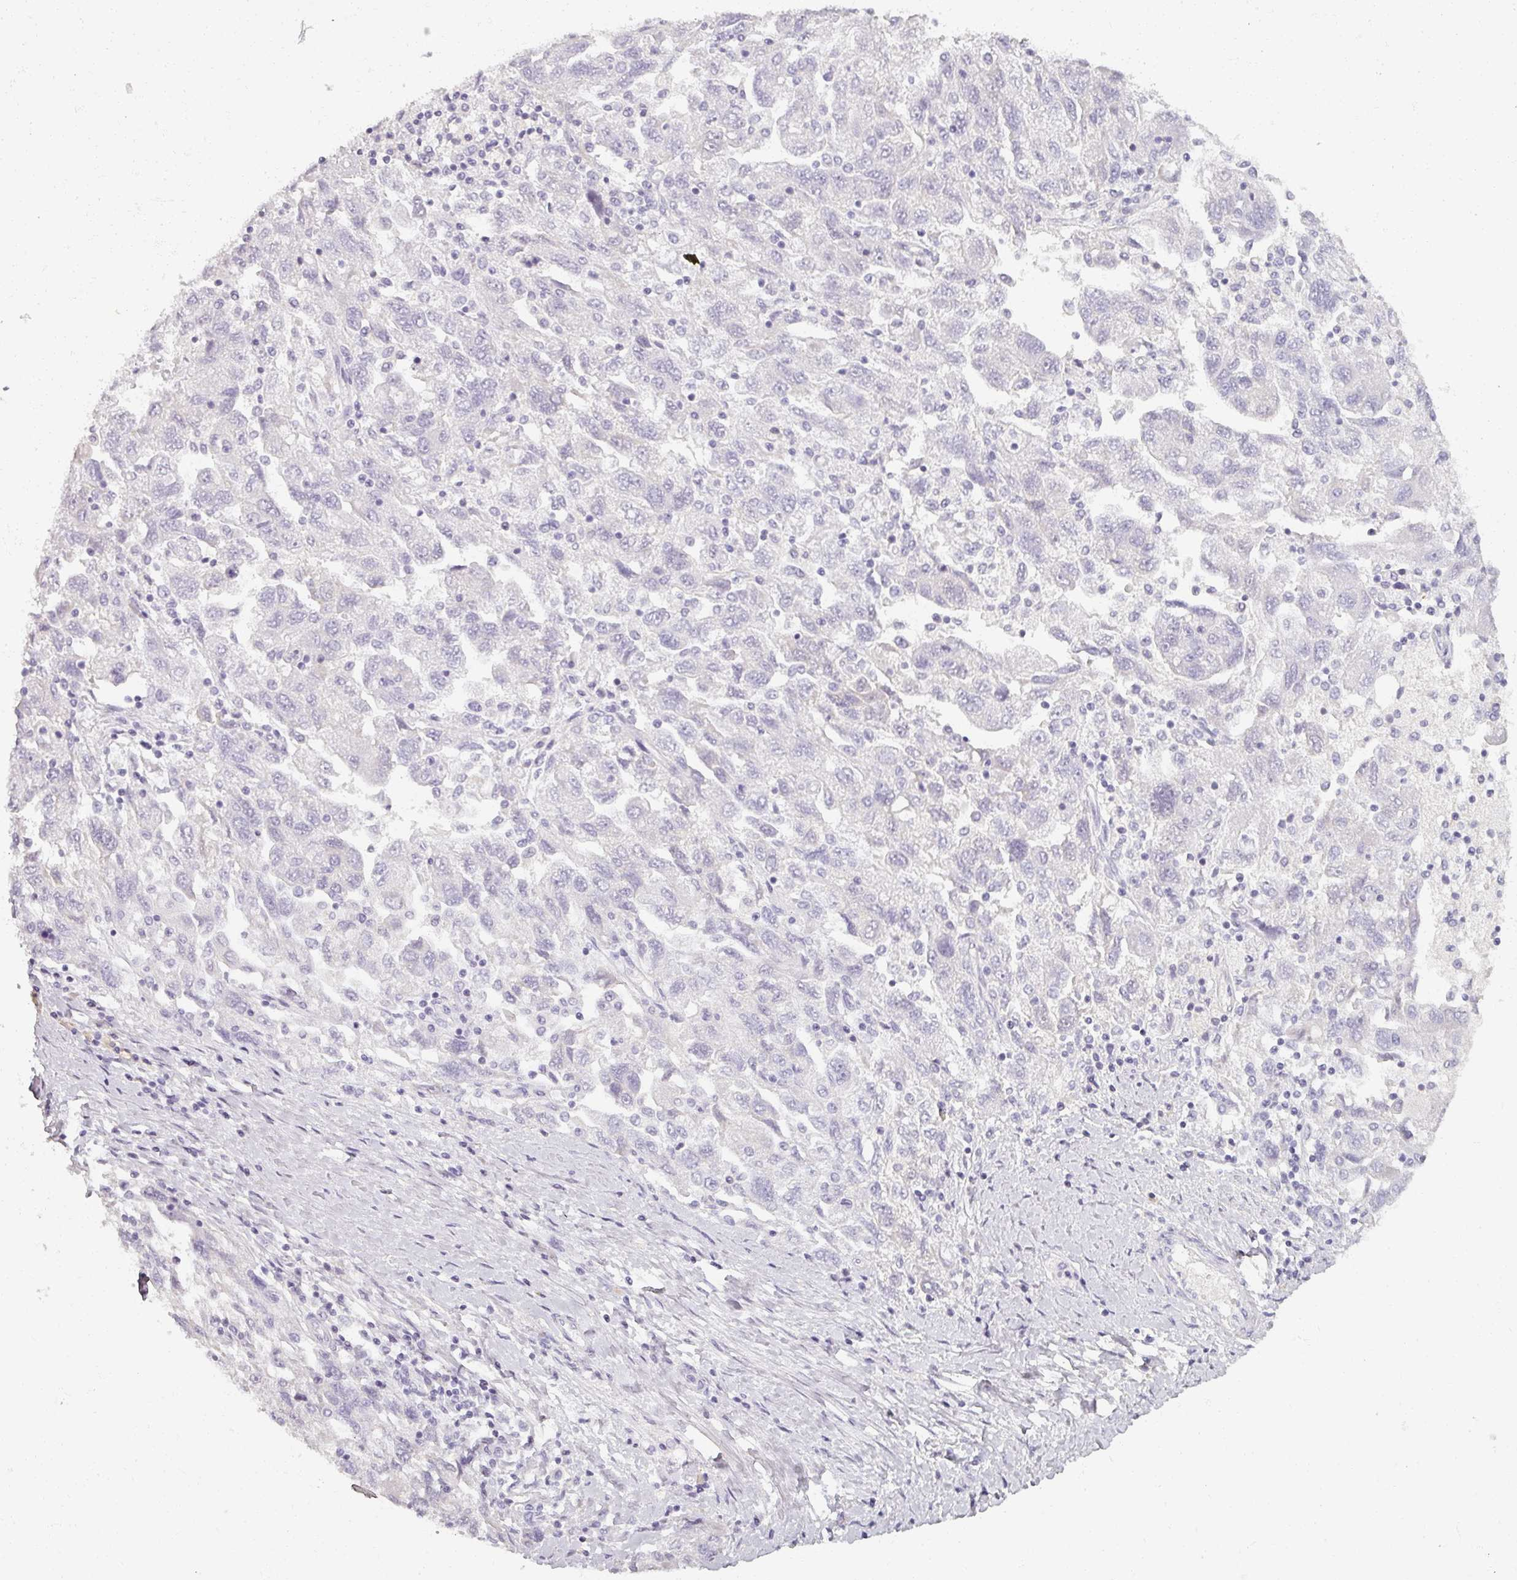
{"staining": {"intensity": "negative", "quantity": "none", "location": "none"}, "tissue": "ovarian cancer", "cell_type": "Tumor cells", "image_type": "cancer", "snomed": [{"axis": "morphology", "description": "Carcinoma, NOS"}, {"axis": "morphology", "description": "Cystadenocarcinoma, serous, NOS"}, {"axis": "topography", "description": "Ovary"}], "caption": "Histopathology image shows no significant protein positivity in tumor cells of serous cystadenocarcinoma (ovarian). (DAB (3,3'-diaminobenzidine) IHC, high magnification).", "gene": "REG3G", "patient": {"sex": "female", "age": 69}}